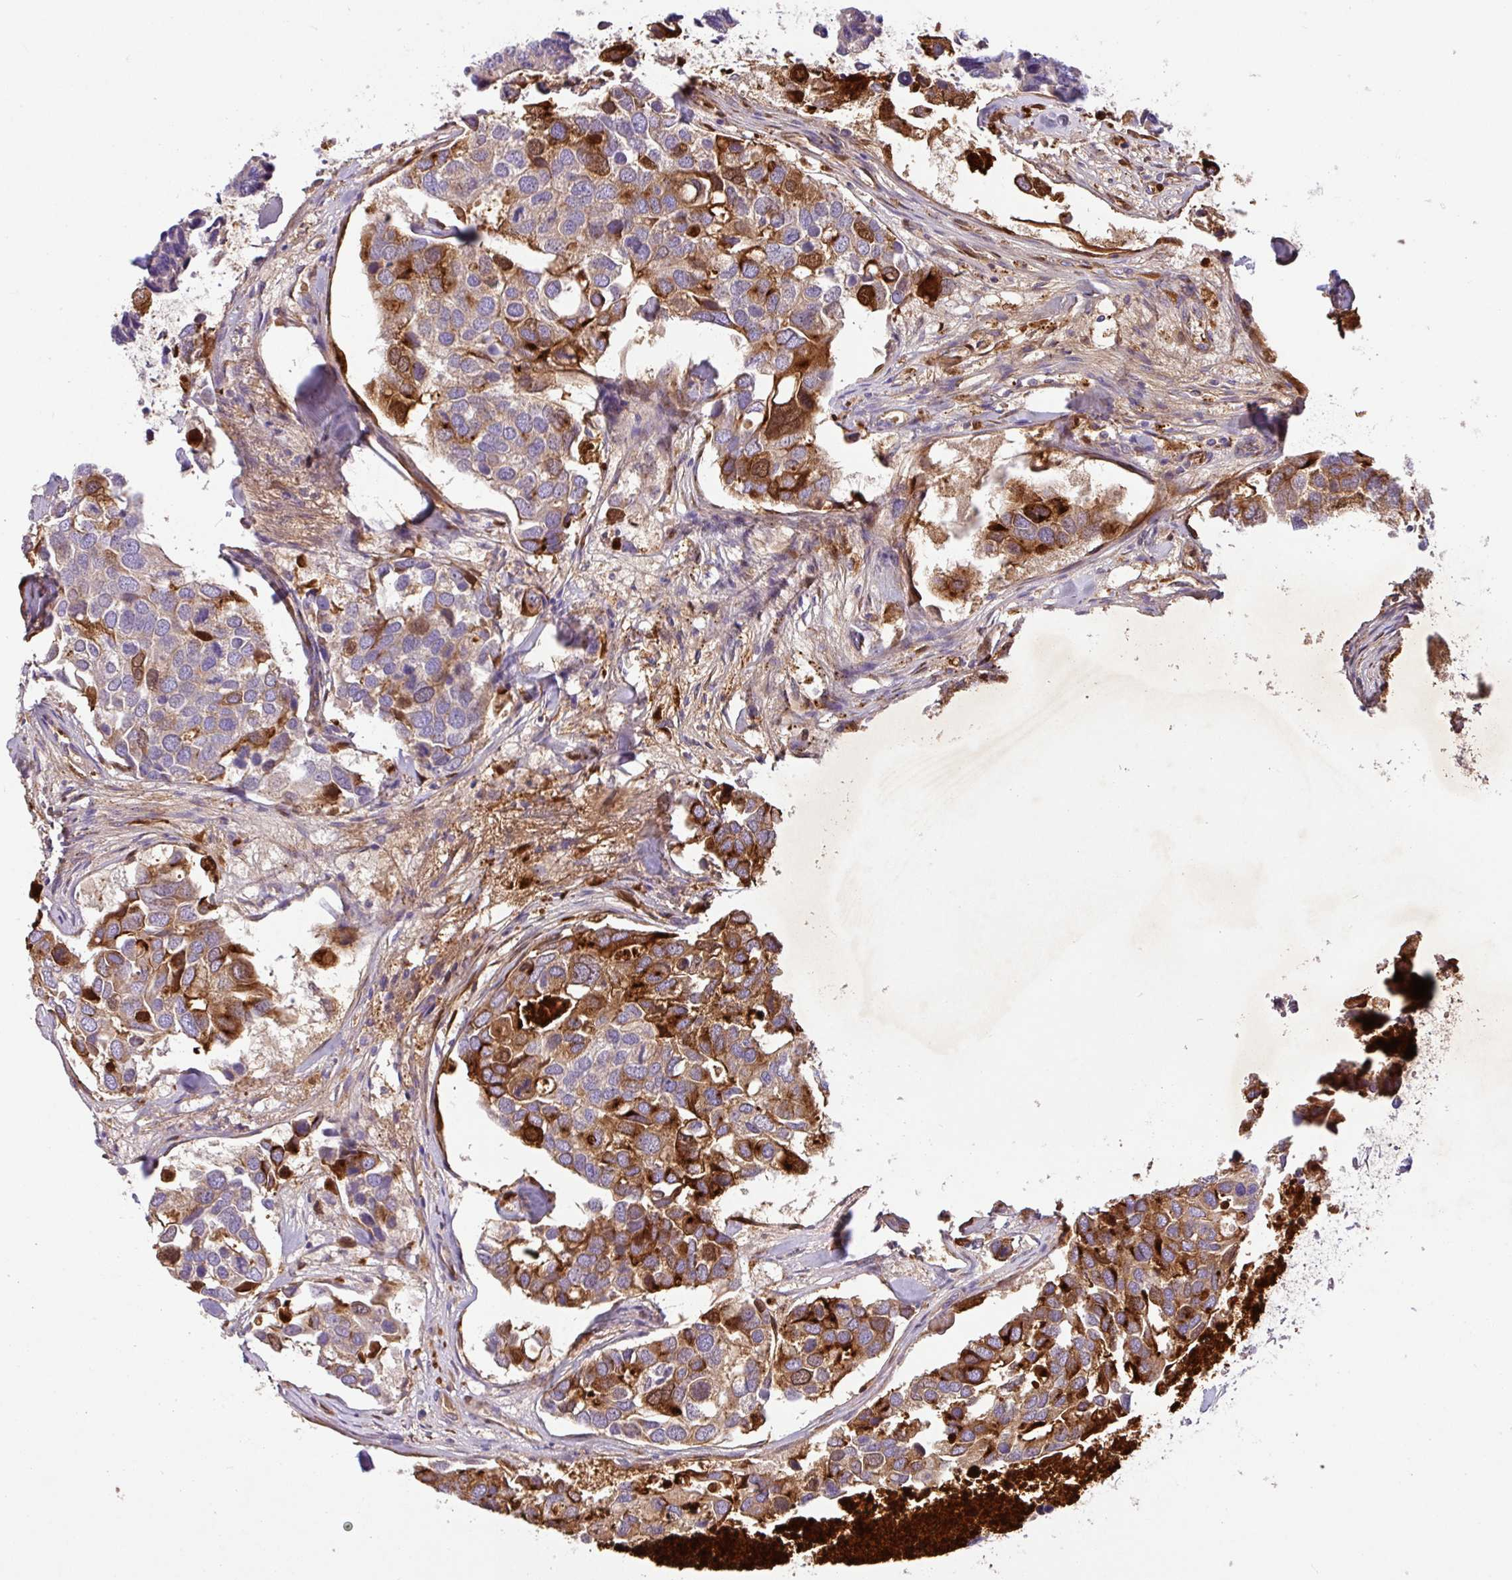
{"staining": {"intensity": "strong", "quantity": "25%-75%", "location": "cytoplasmic/membranous"}, "tissue": "breast cancer", "cell_type": "Tumor cells", "image_type": "cancer", "snomed": [{"axis": "morphology", "description": "Duct carcinoma"}, {"axis": "topography", "description": "Breast"}], "caption": "Protein positivity by immunohistochemistry (IHC) exhibits strong cytoplasmic/membranous expression in approximately 25%-75% of tumor cells in intraductal carcinoma (breast). The staining is performed using DAB brown chromogen to label protein expression. The nuclei are counter-stained blue using hematoxylin.", "gene": "CRISP3", "patient": {"sex": "female", "age": 83}}